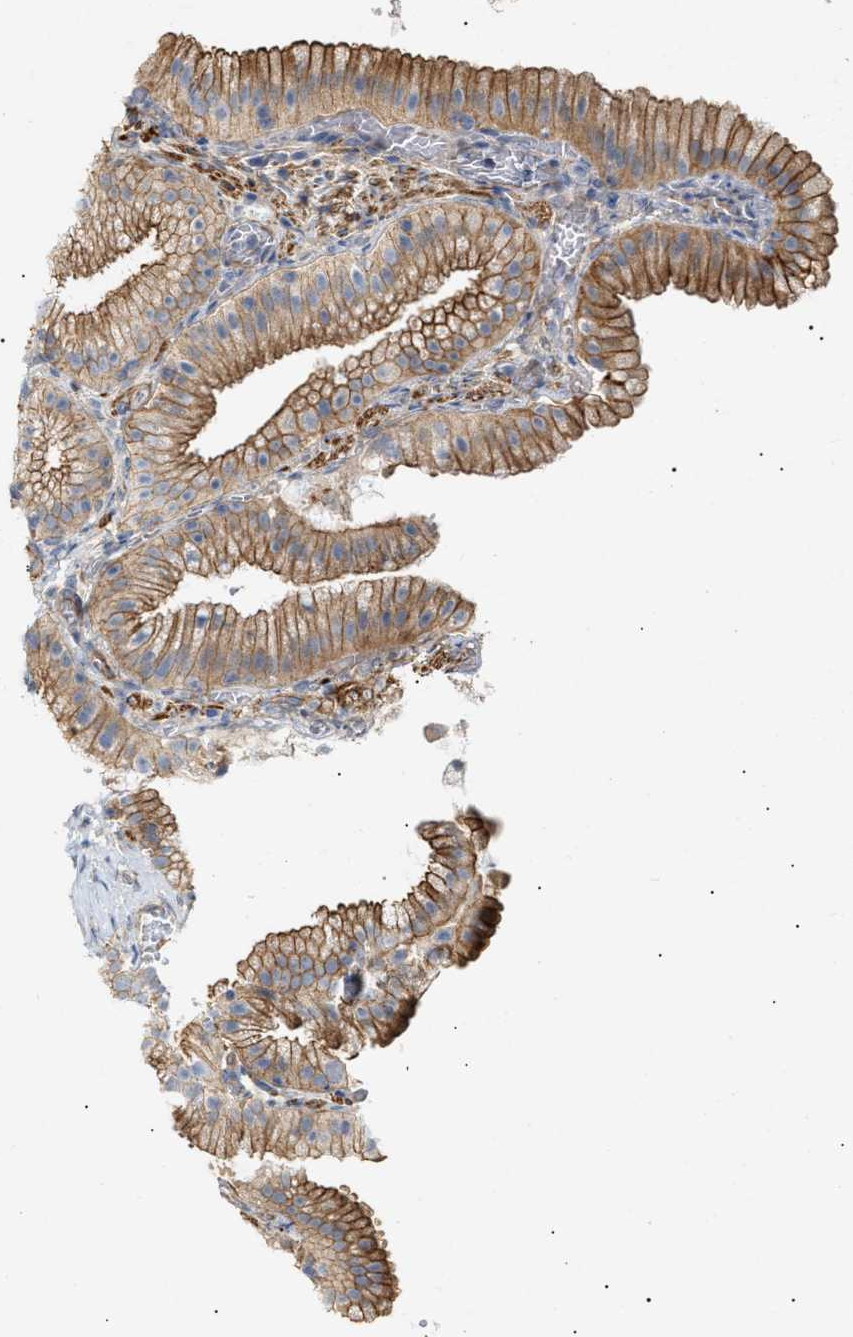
{"staining": {"intensity": "strong", "quantity": ">75%", "location": "cytoplasmic/membranous"}, "tissue": "gallbladder", "cell_type": "Glandular cells", "image_type": "normal", "snomed": [{"axis": "morphology", "description": "Normal tissue, NOS"}, {"axis": "topography", "description": "Gallbladder"}], "caption": "Protein staining of benign gallbladder displays strong cytoplasmic/membranous staining in about >75% of glandular cells. (Brightfield microscopy of DAB IHC at high magnification).", "gene": "ZFHX2", "patient": {"sex": "male", "age": 54}}